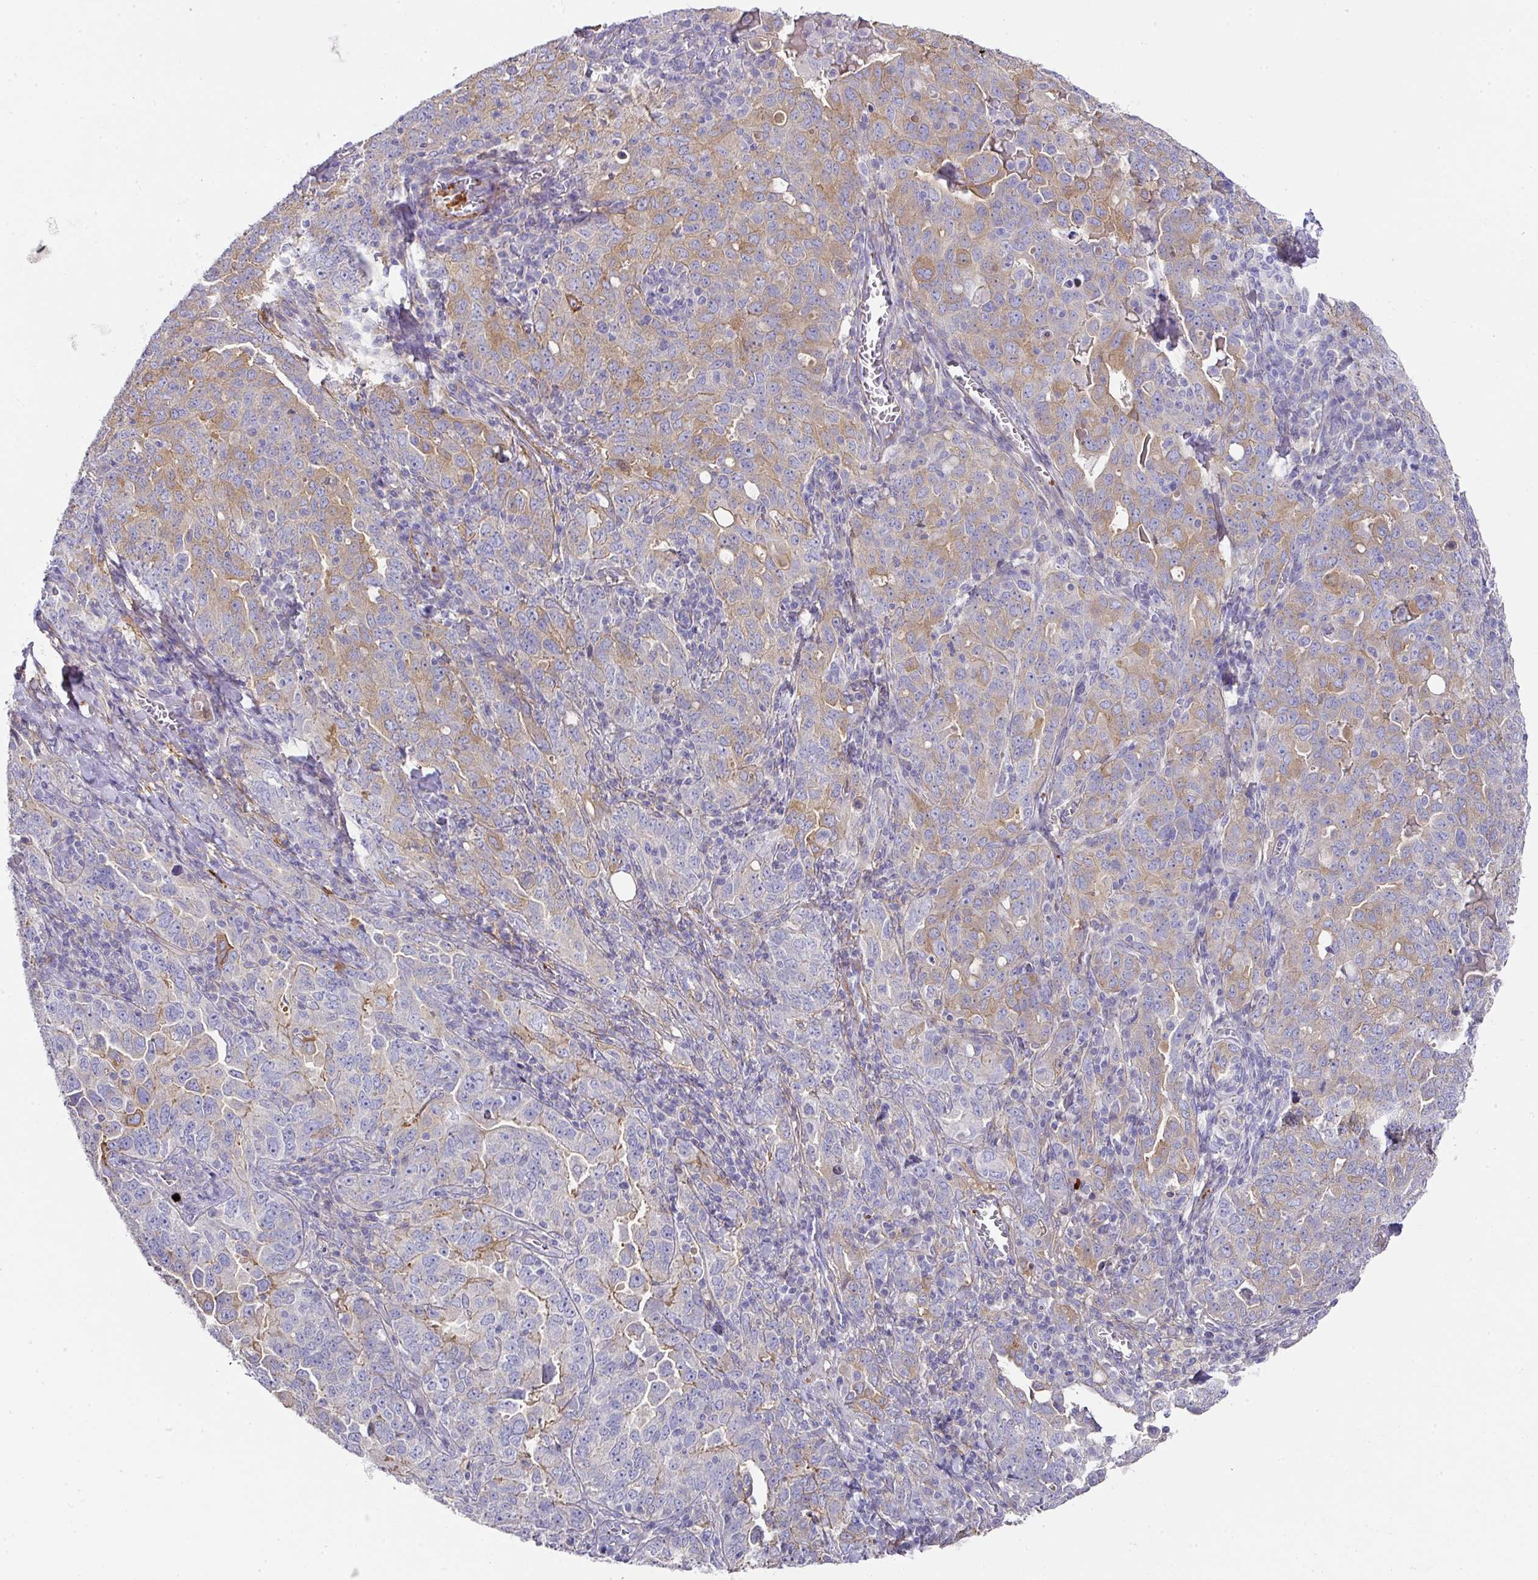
{"staining": {"intensity": "moderate", "quantity": "<25%", "location": "cytoplasmic/membranous"}, "tissue": "ovarian cancer", "cell_type": "Tumor cells", "image_type": "cancer", "snomed": [{"axis": "morphology", "description": "Carcinoma, endometroid"}, {"axis": "topography", "description": "Ovary"}], "caption": "The image displays staining of ovarian cancer, revealing moderate cytoplasmic/membranous protein staining (brown color) within tumor cells.", "gene": "TARM1", "patient": {"sex": "female", "age": 62}}